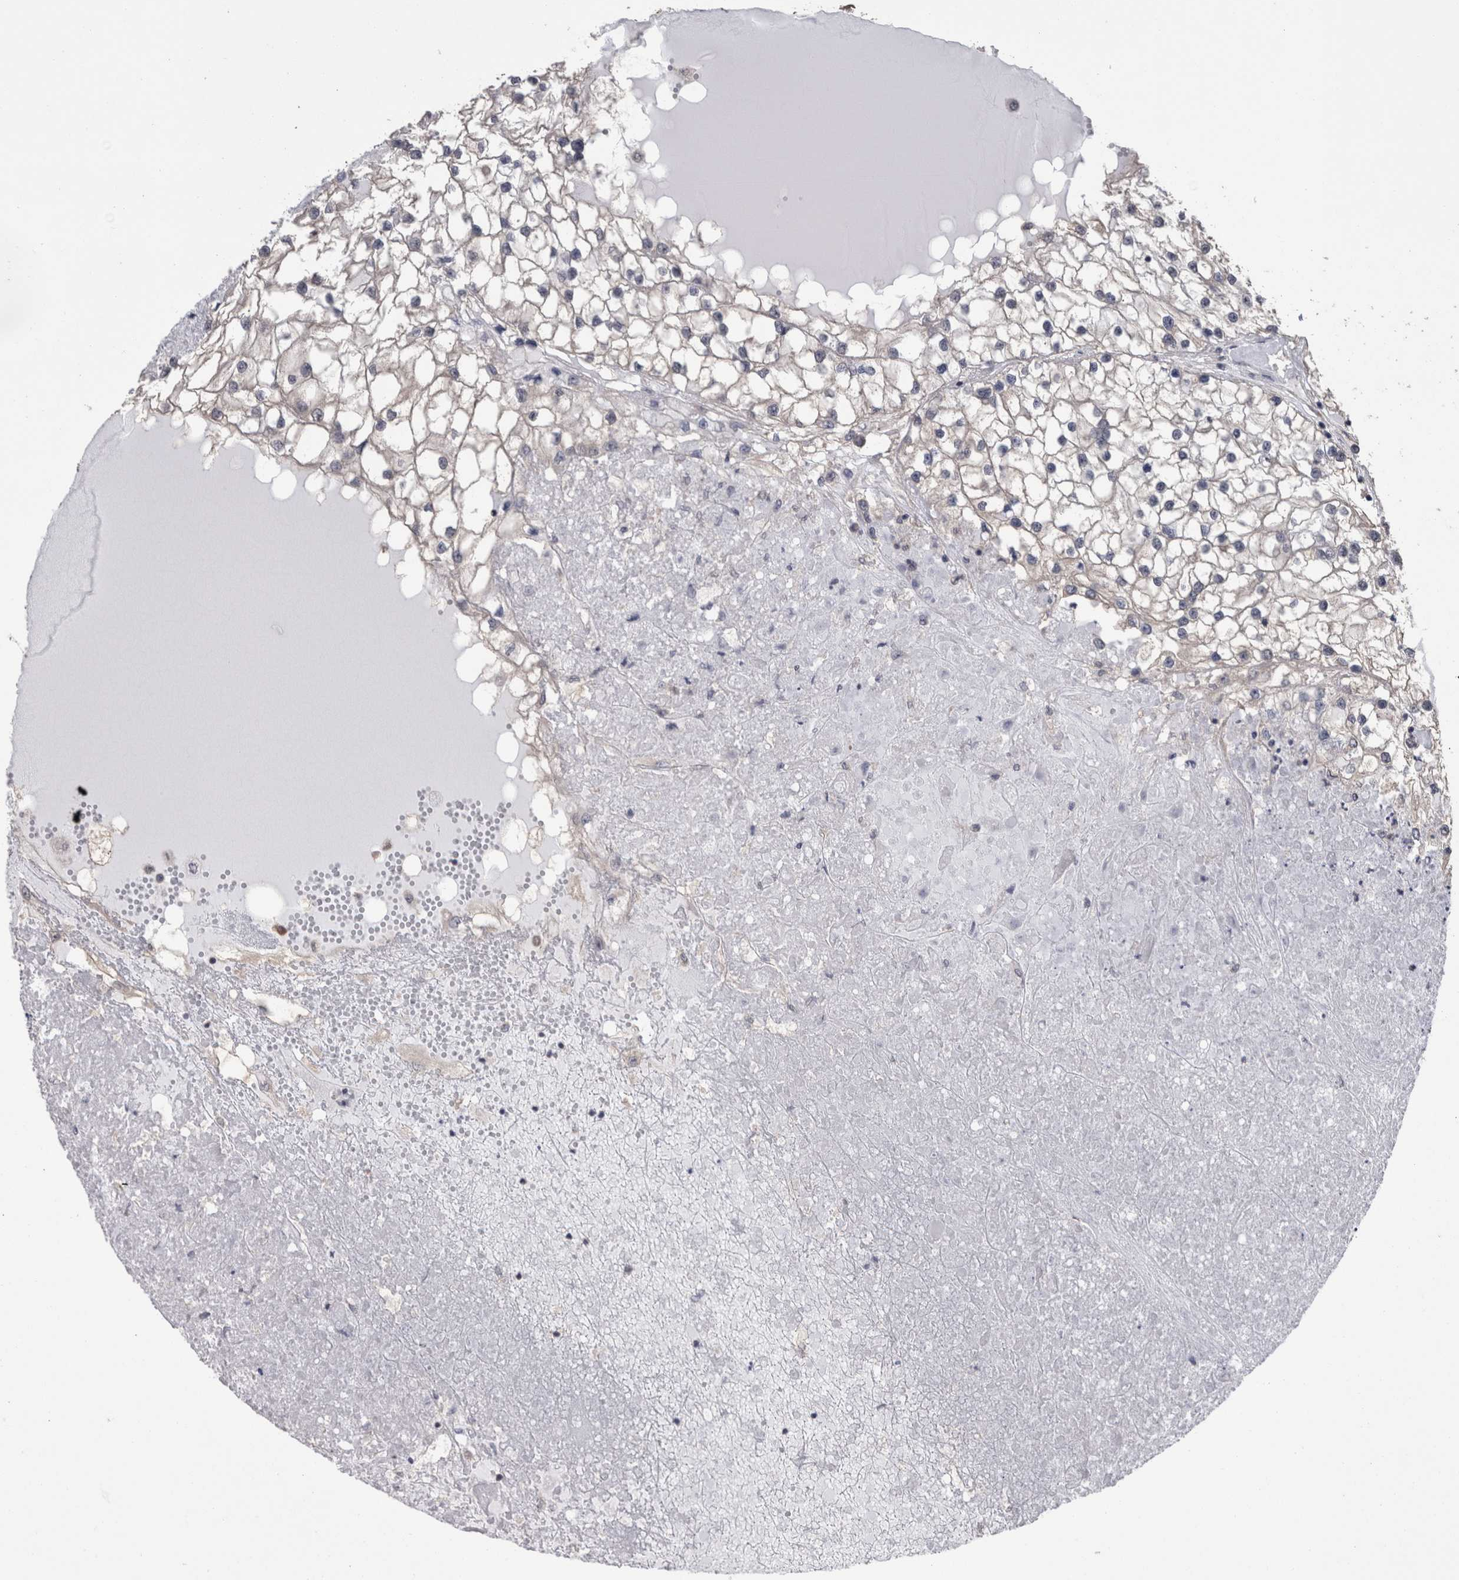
{"staining": {"intensity": "negative", "quantity": "none", "location": "none"}, "tissue": "renal cancer", "cell_type": "Tumor cells", "image_type": "cancer", "snomed": [{"axis": "morphology", "description": "Adenocarcinoma, NOS"}, {"axis": "topography", "description": "Kidney"}], "caption": "IHC image of neoplastic tissue: renal cancer stained with DAB (3,3'-diaminobenzidine) exhibits no significant protein positivity in tumor cells.", "gene": "DDX6", "patient": {"sex": "male", "age": 68}}